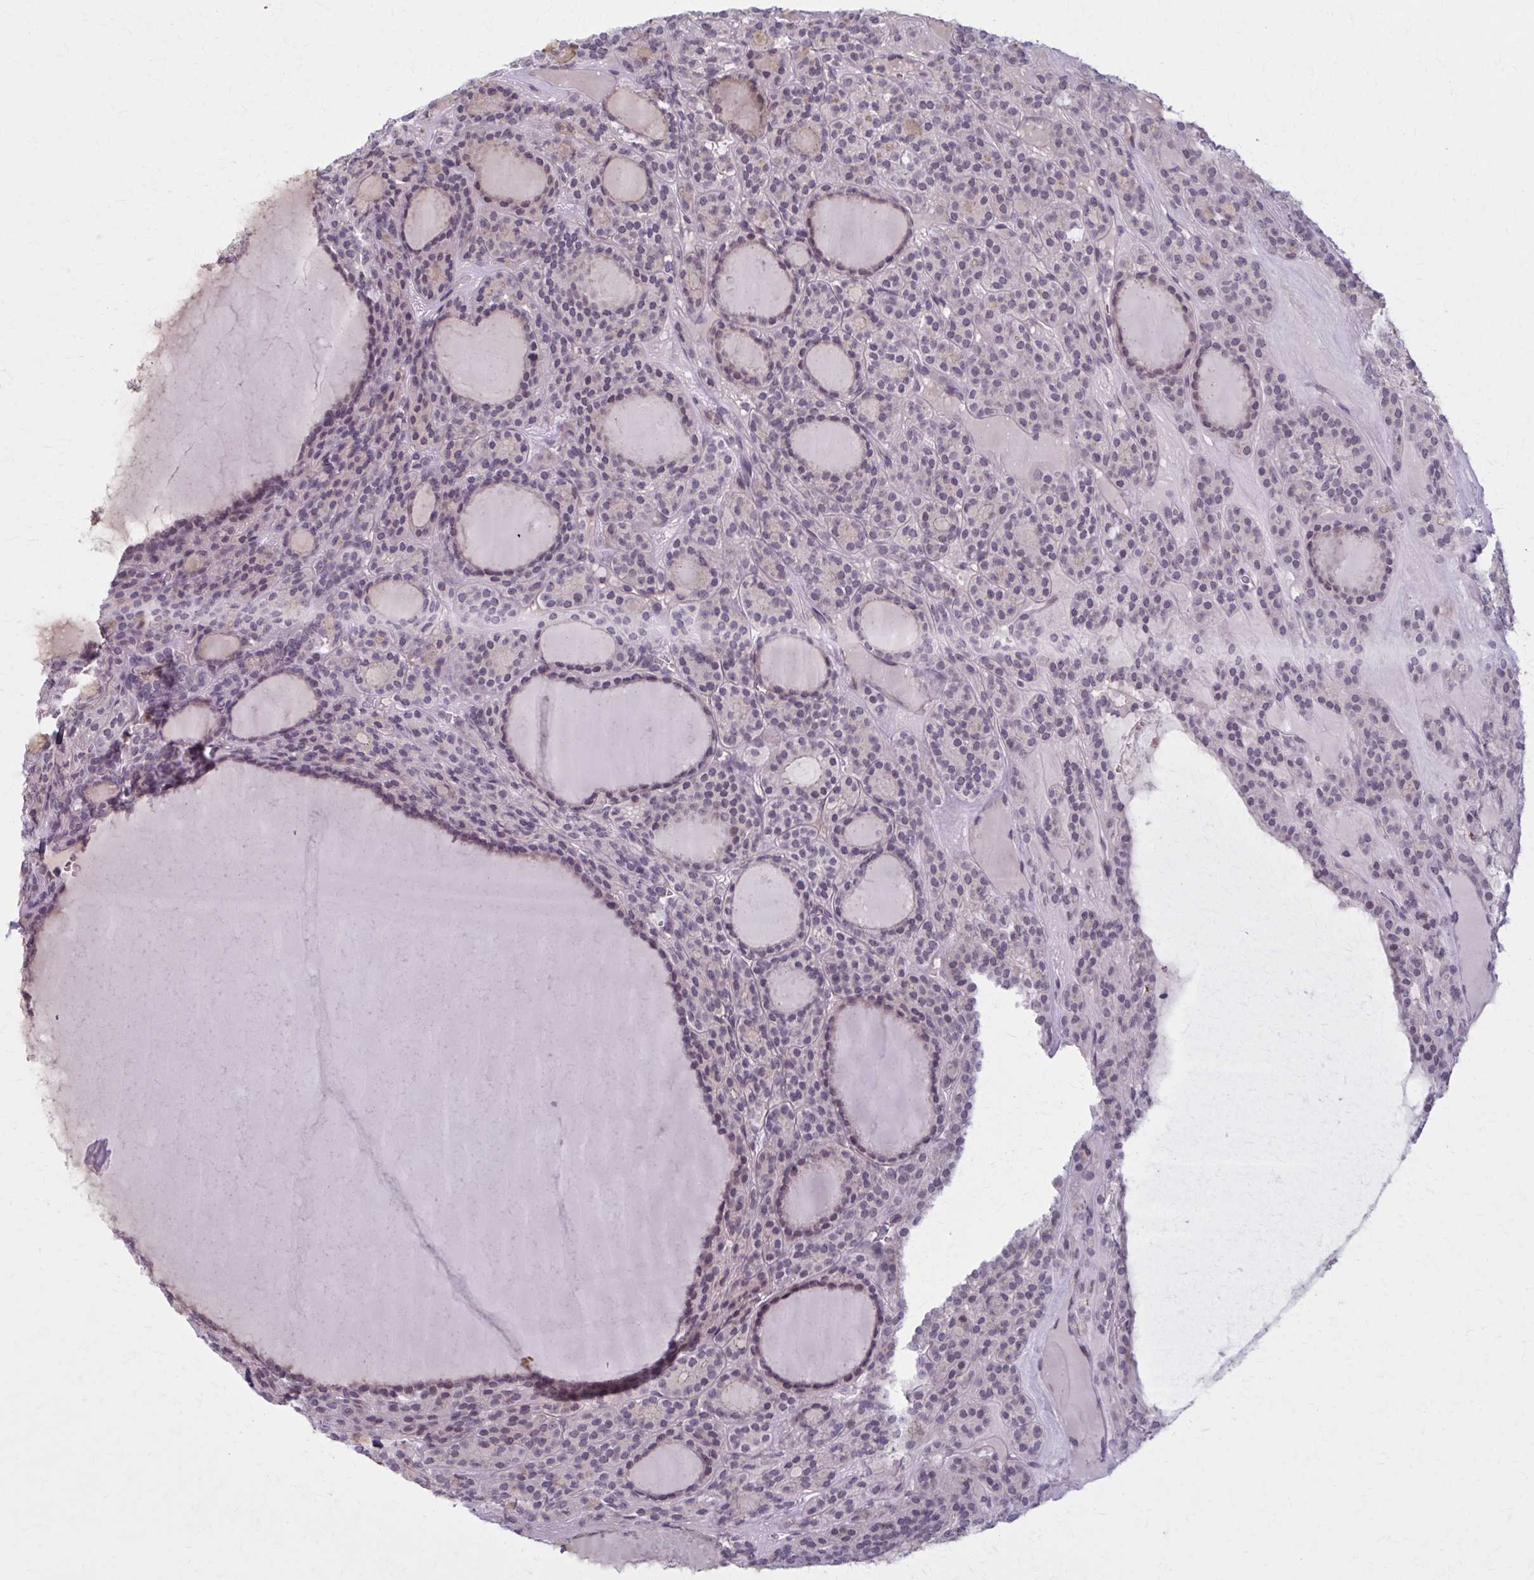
{"staining": {"intensity": "negative", "quantity": "none", "location": "none"}, "tissue": "thyroid cancer", "cell_type": "Tumor cells", "image_type": "cancer", "snomed": [{"axis": "morphology", "description": "Follicular adenoma carcinoma, NOS"}, {"axis": "topography", "description": "Thyroid gland"}], "caption": "Immunohistochemistry (IHC) photomicrograph of neoplastic tissue: thyroid cancer stained with DAB demonstrates no significant protein expression in tumor cells. (Brightfield microscopy of DAB (3,3'-diaminobenzidine) immunohistochemistry at high magnification).", "gene": "NUMBL", "patient": {"sex": "female", "age": 63}}